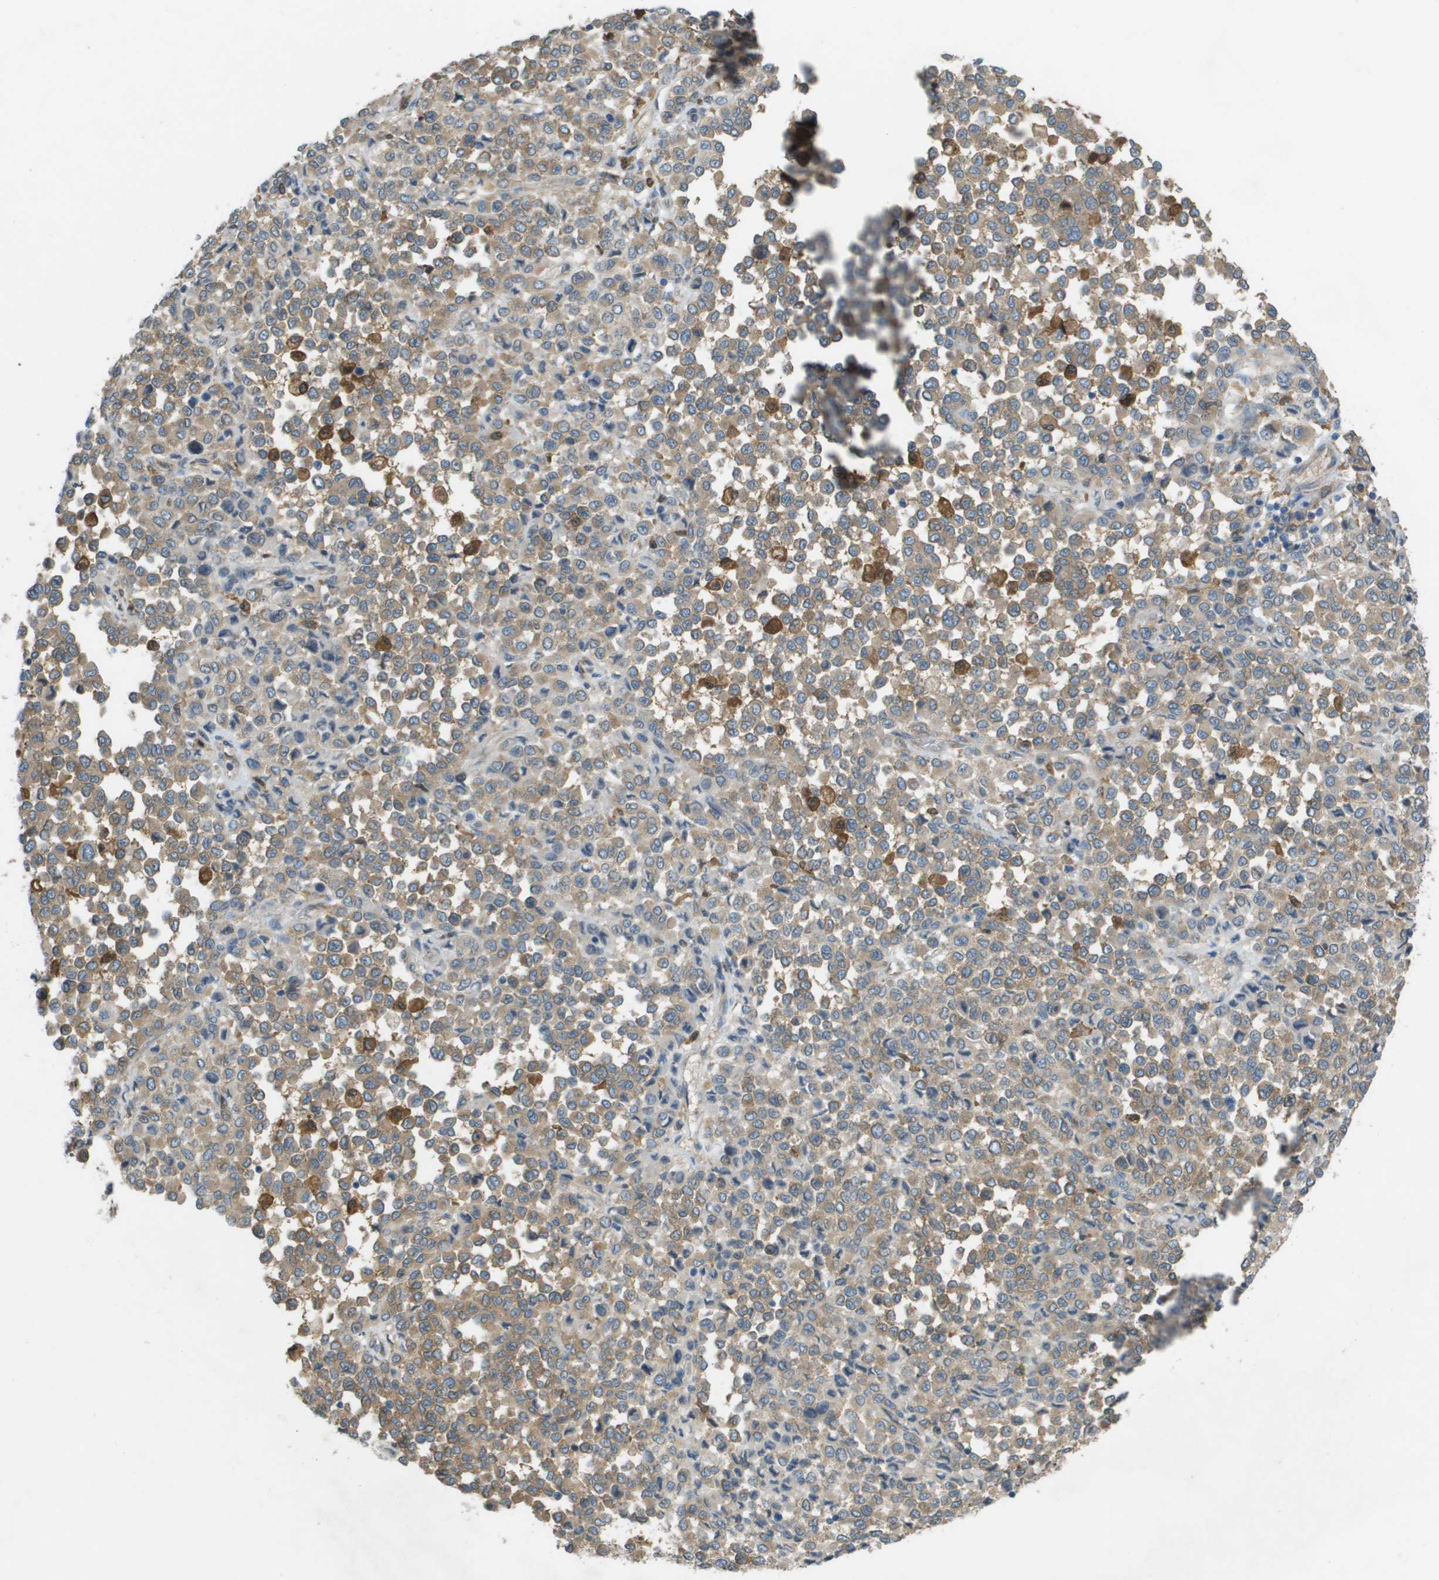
{"staining": {"intensity": "weak", "quantity": ">75%", "location": "cytoplasmic/membranous"}, "tissue": "melanoma", "cell_type": "Tumor cells", "image_type": "cancer", "snomed": [{"axis": "morphology", "description": "Malignant melanoma, Metastatic site"}, {"axis": "topography", "description": "Pancreas"}], "caption": "A photomicrograph showing weak cytoplasmic/membranous expression in approximately >75% of tumor cells in malignant melanoma (metastatic site), as visualized by brown immunohistochemical staining.", "gene": "CORO1B", "patient": {"sex": "female", "age": 30}}